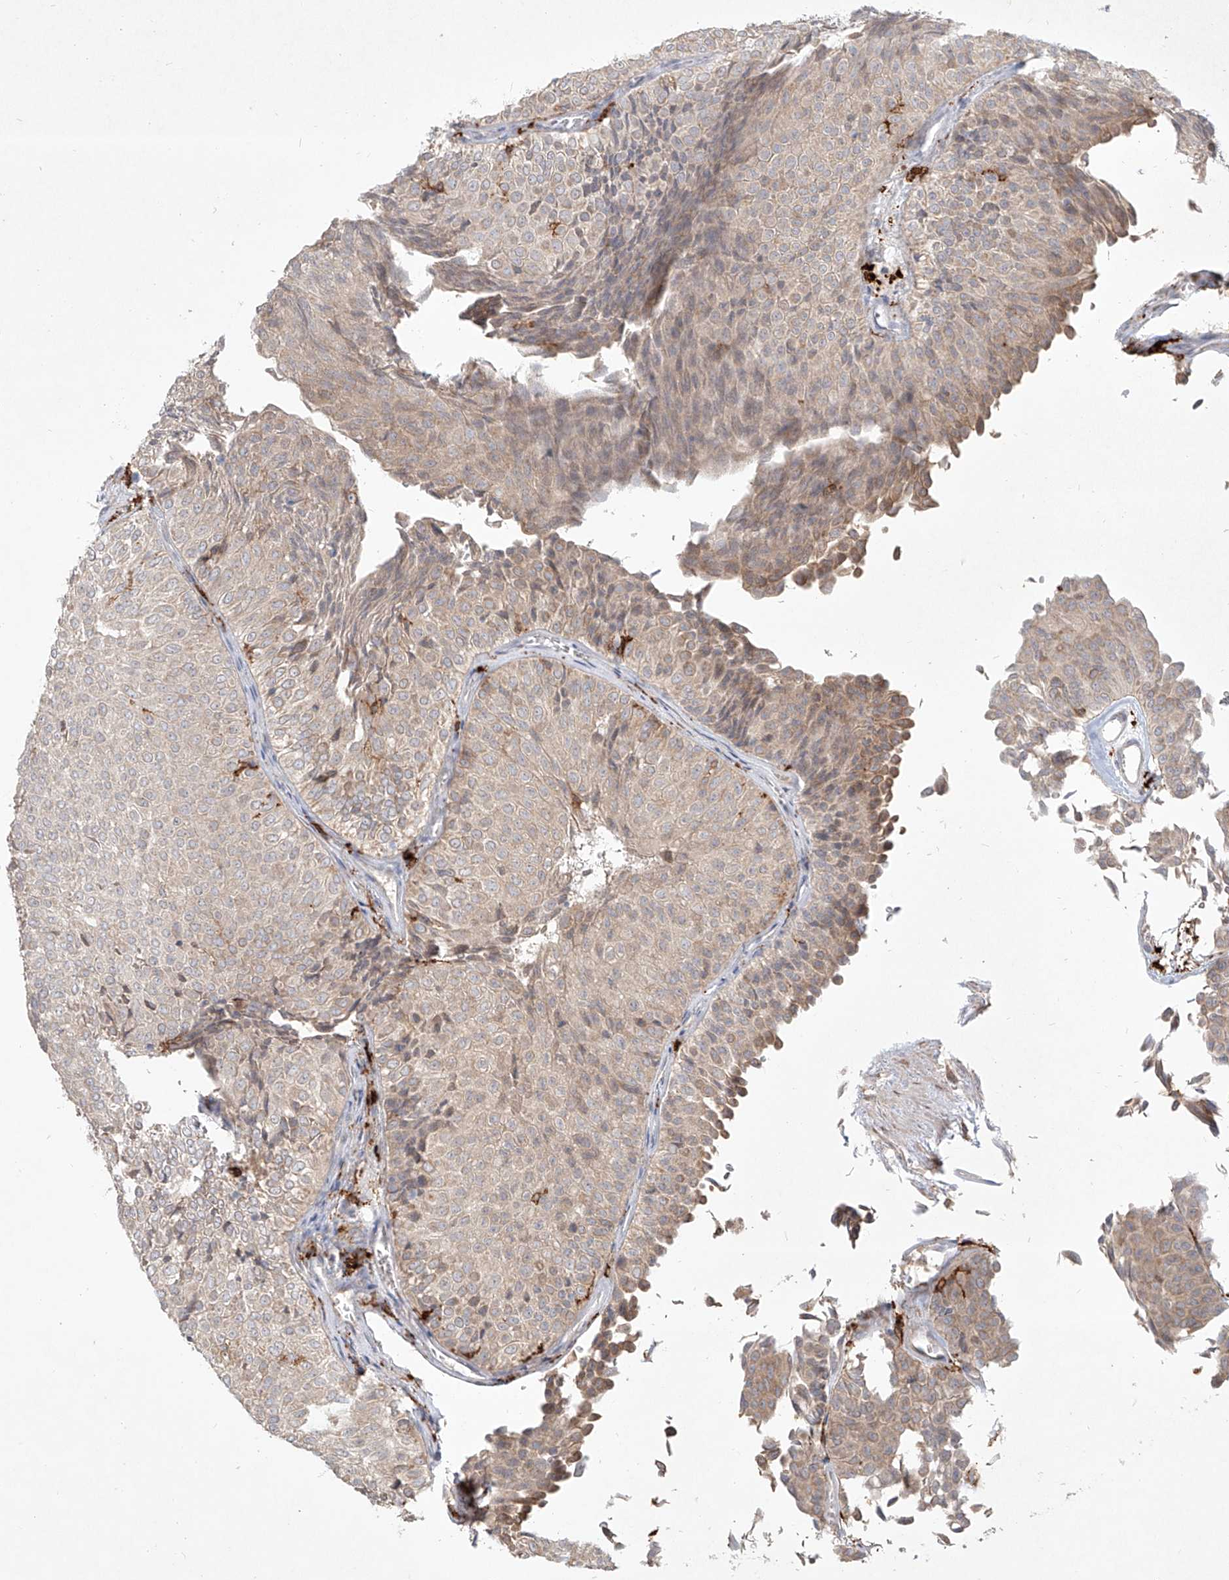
{"staining": {"intensity": "weak", "quantity": "<25%", "location": "cytoplasmic/membranous"}, "tissue": "urothelial cancer", "cell_type": "Tumor cells", "image_type": "cancer", "snomed": [{"axis": "morphology", "description": "Urothelial carcinoma, Low grade"}, {"axis": "topography", "description": "Urinary bladder"}], "caption": "DAB (3,3'-diaminobenzidine) immunohistochemical staining of human low-grade urothelial carcinoma demonstrates no significant positivity in tumor cells.", "gene": "CD209", "patient": {"sex": "male", "age": 78}}